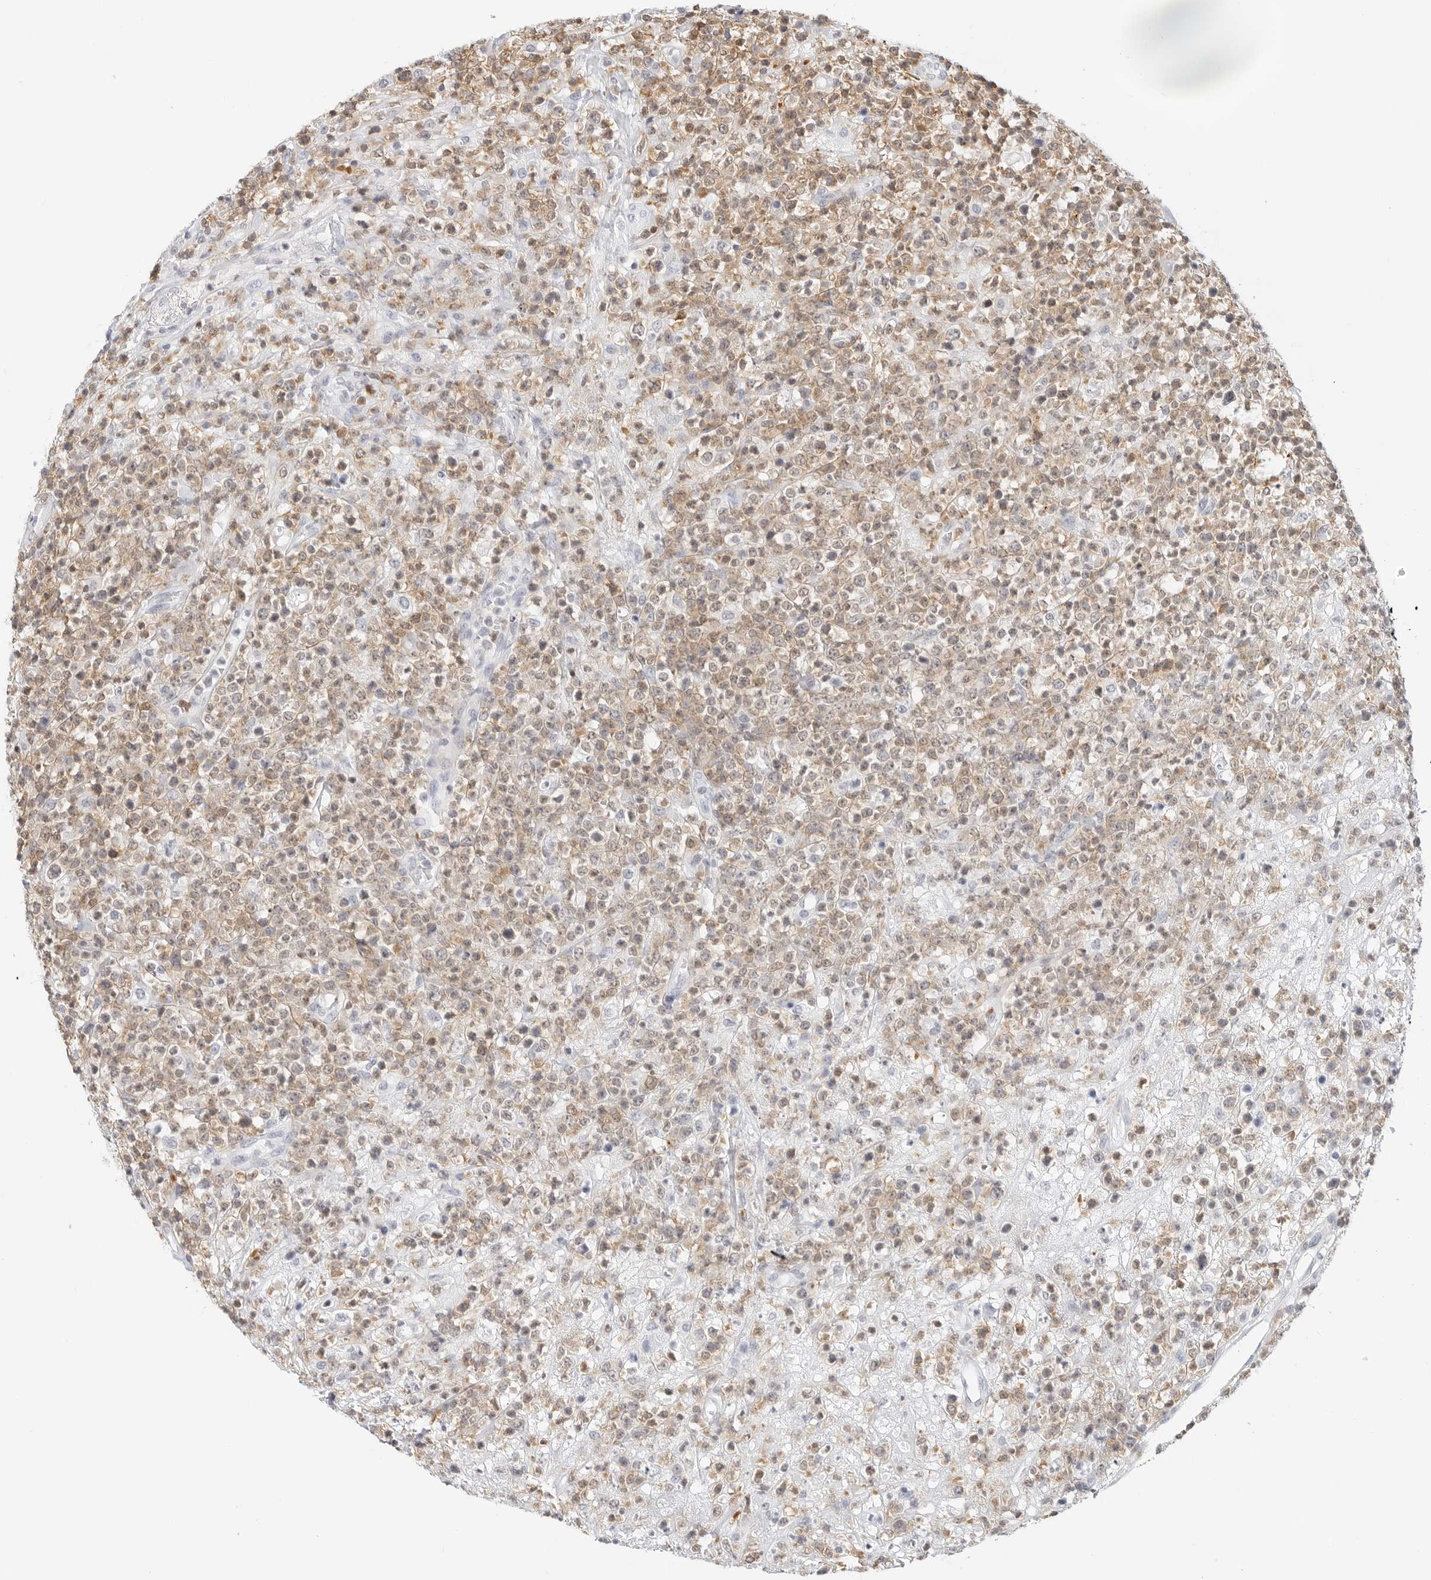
{"staining": {"intensity": "moderate", "quantity": ">75%", "location": "cytoplasmic/membranous"}, "tissue": "lymphoma", "cell_type": "Tumor cells", "image_type": "cancer", "snomed": [{"axis": "morphology", "description": "Malignant lymphoma, non-Hodgkin's type, High grade"}, {"axis": "topography", "description": "Colon"}], "caption": "Immunohistochemistry (DAB) staining of human lymphoma demonstrates moderate cytoplasmic/membranous protein positivity in about >75% of tumor cells.", "gene": "SLC9A3R1", "patient": {"sex": "female", "age": 53}}